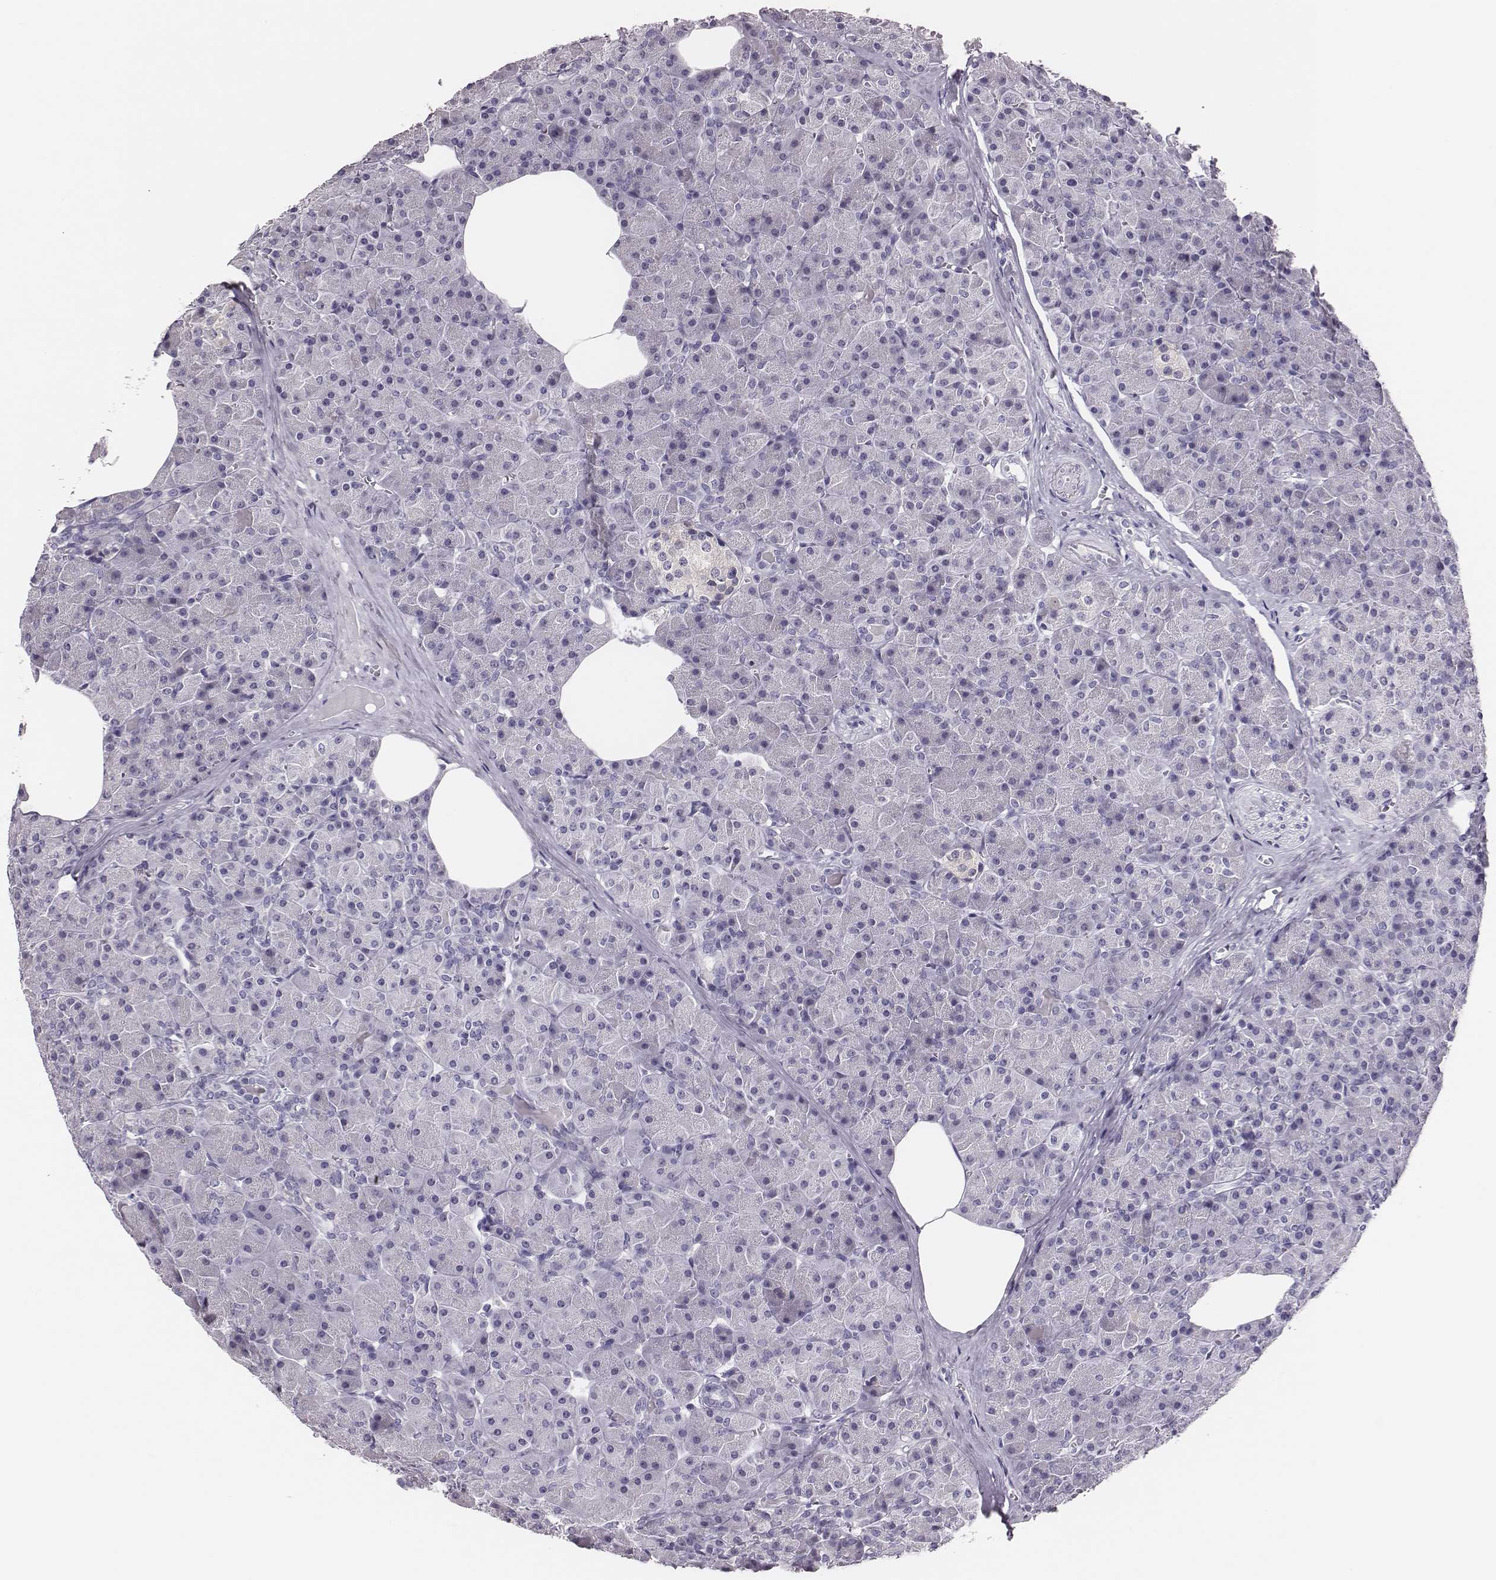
{"staining": {"intensity": "negative", "quantity": "none", "location": "none"}, "tissue": "pancreas", "cell_type": "Exocrine glandular cells", "image_type": "normal", "snomed": [{"axis": "morphology", "description": "Normal tissue, NOS"}, {"axis": "topography", "description": "Pancreas"}], "caption": "High magnification brightfield microscopy of unremarkable pancreas stained with DAB (brown) and counterstained with hematoxylin (blue): exocrine glandular cells show no significant expression.", "gene": "H1", "patient": {"sex": "female", "age": 45}}